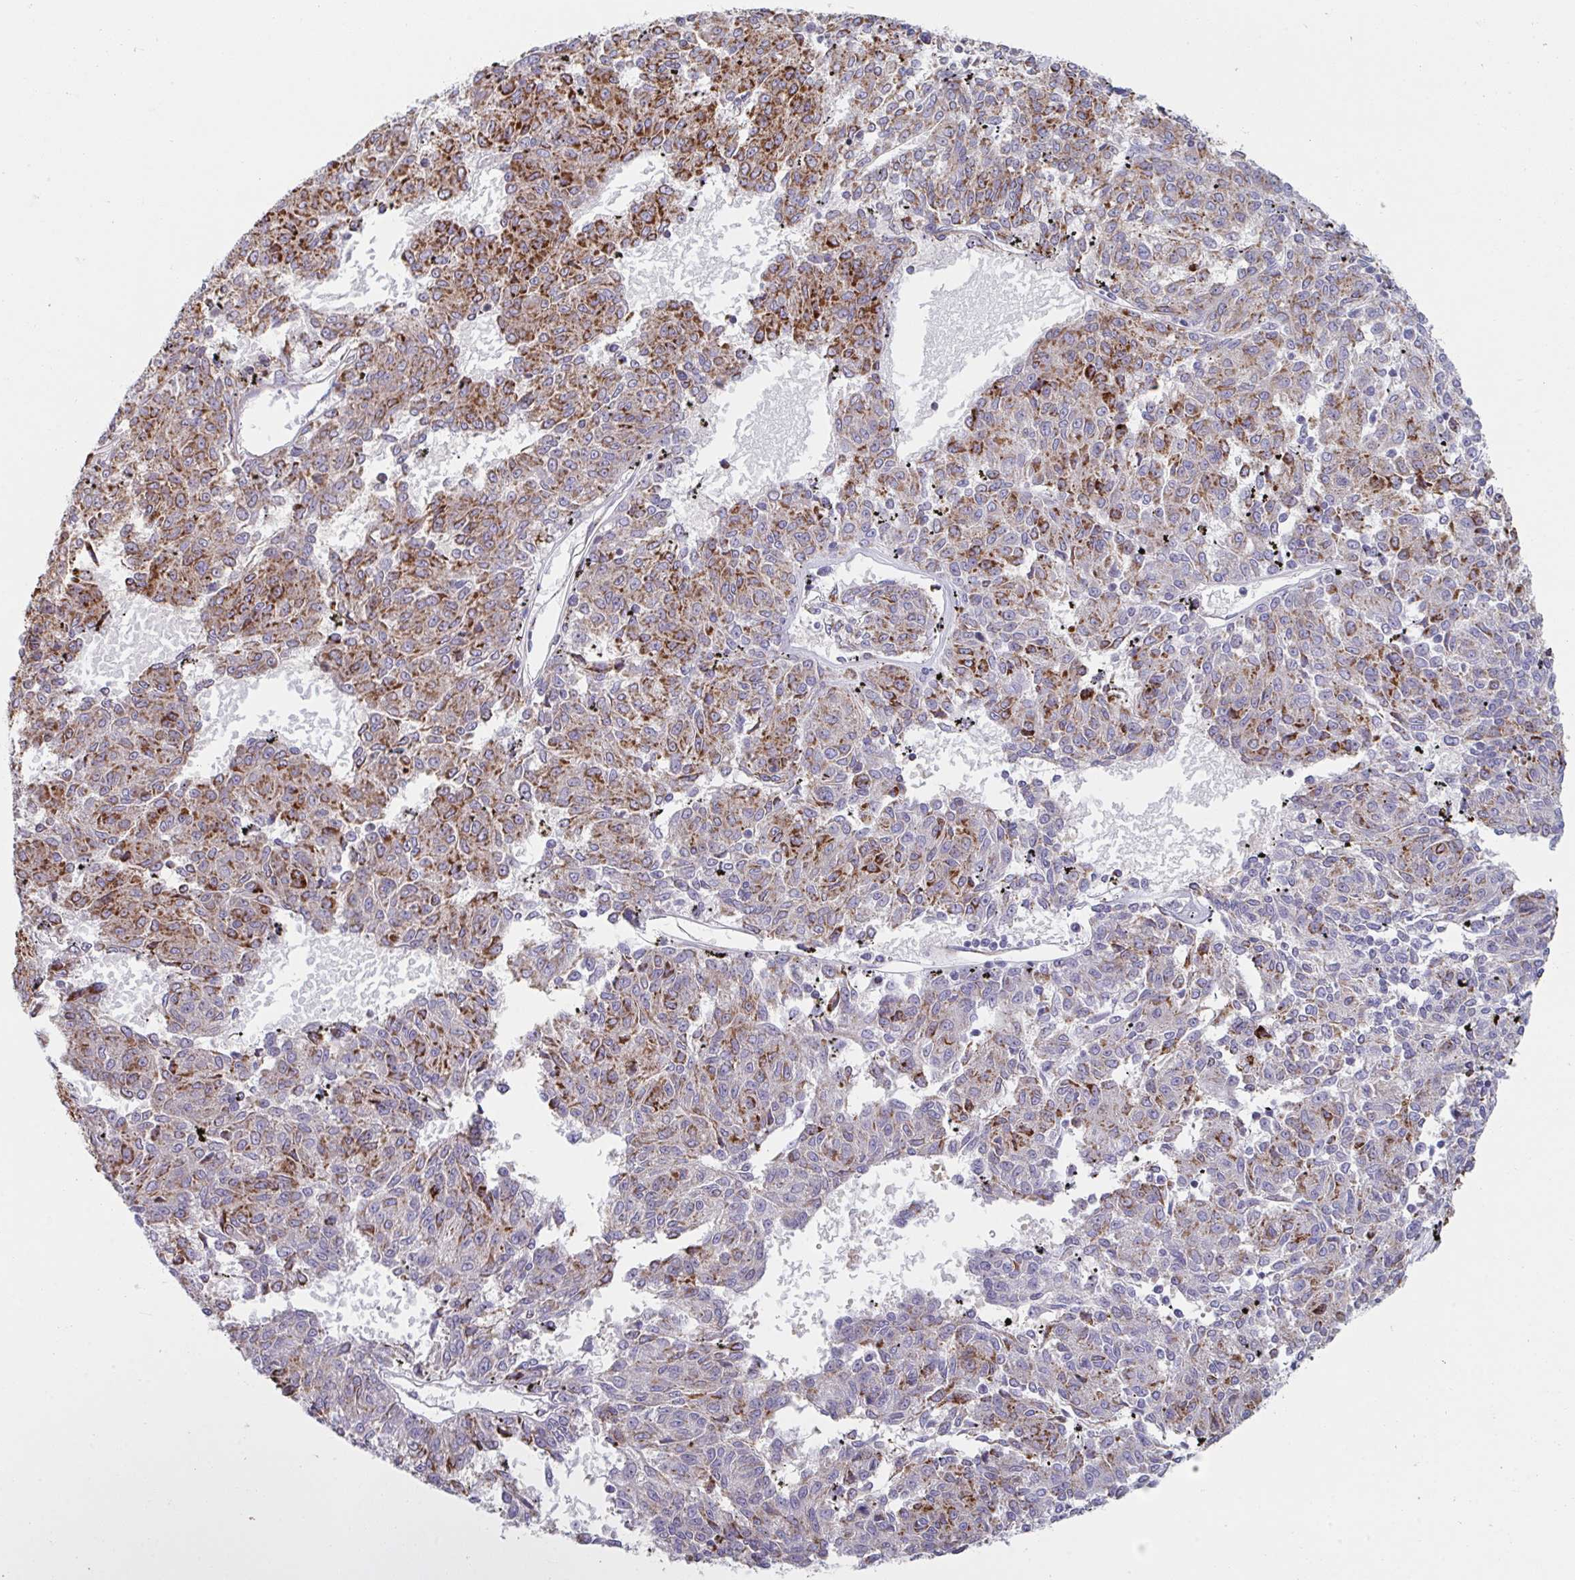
{"staining": {"intensity": "moderate", "quantity": "25%-75%", "location": "cytoplasmic/membranous"}, "tissue": "melanoma", "cell_type": "Tumor cells", "image_type": "cancer", "snomed": [{"axis": "morphology", "description": "Malignant melanoma, NOS"}, {"axis": "topography", "description": "Skin"}], "caption": "Moderate cytoplasmic/membranous positivity for a protein is appreciated in about 25%-75% of tumor cells of melanoma using immunohistochemistry (IHC).", "gene": "NDUFA7", "patient": {"sex": "female", "age": 72}}